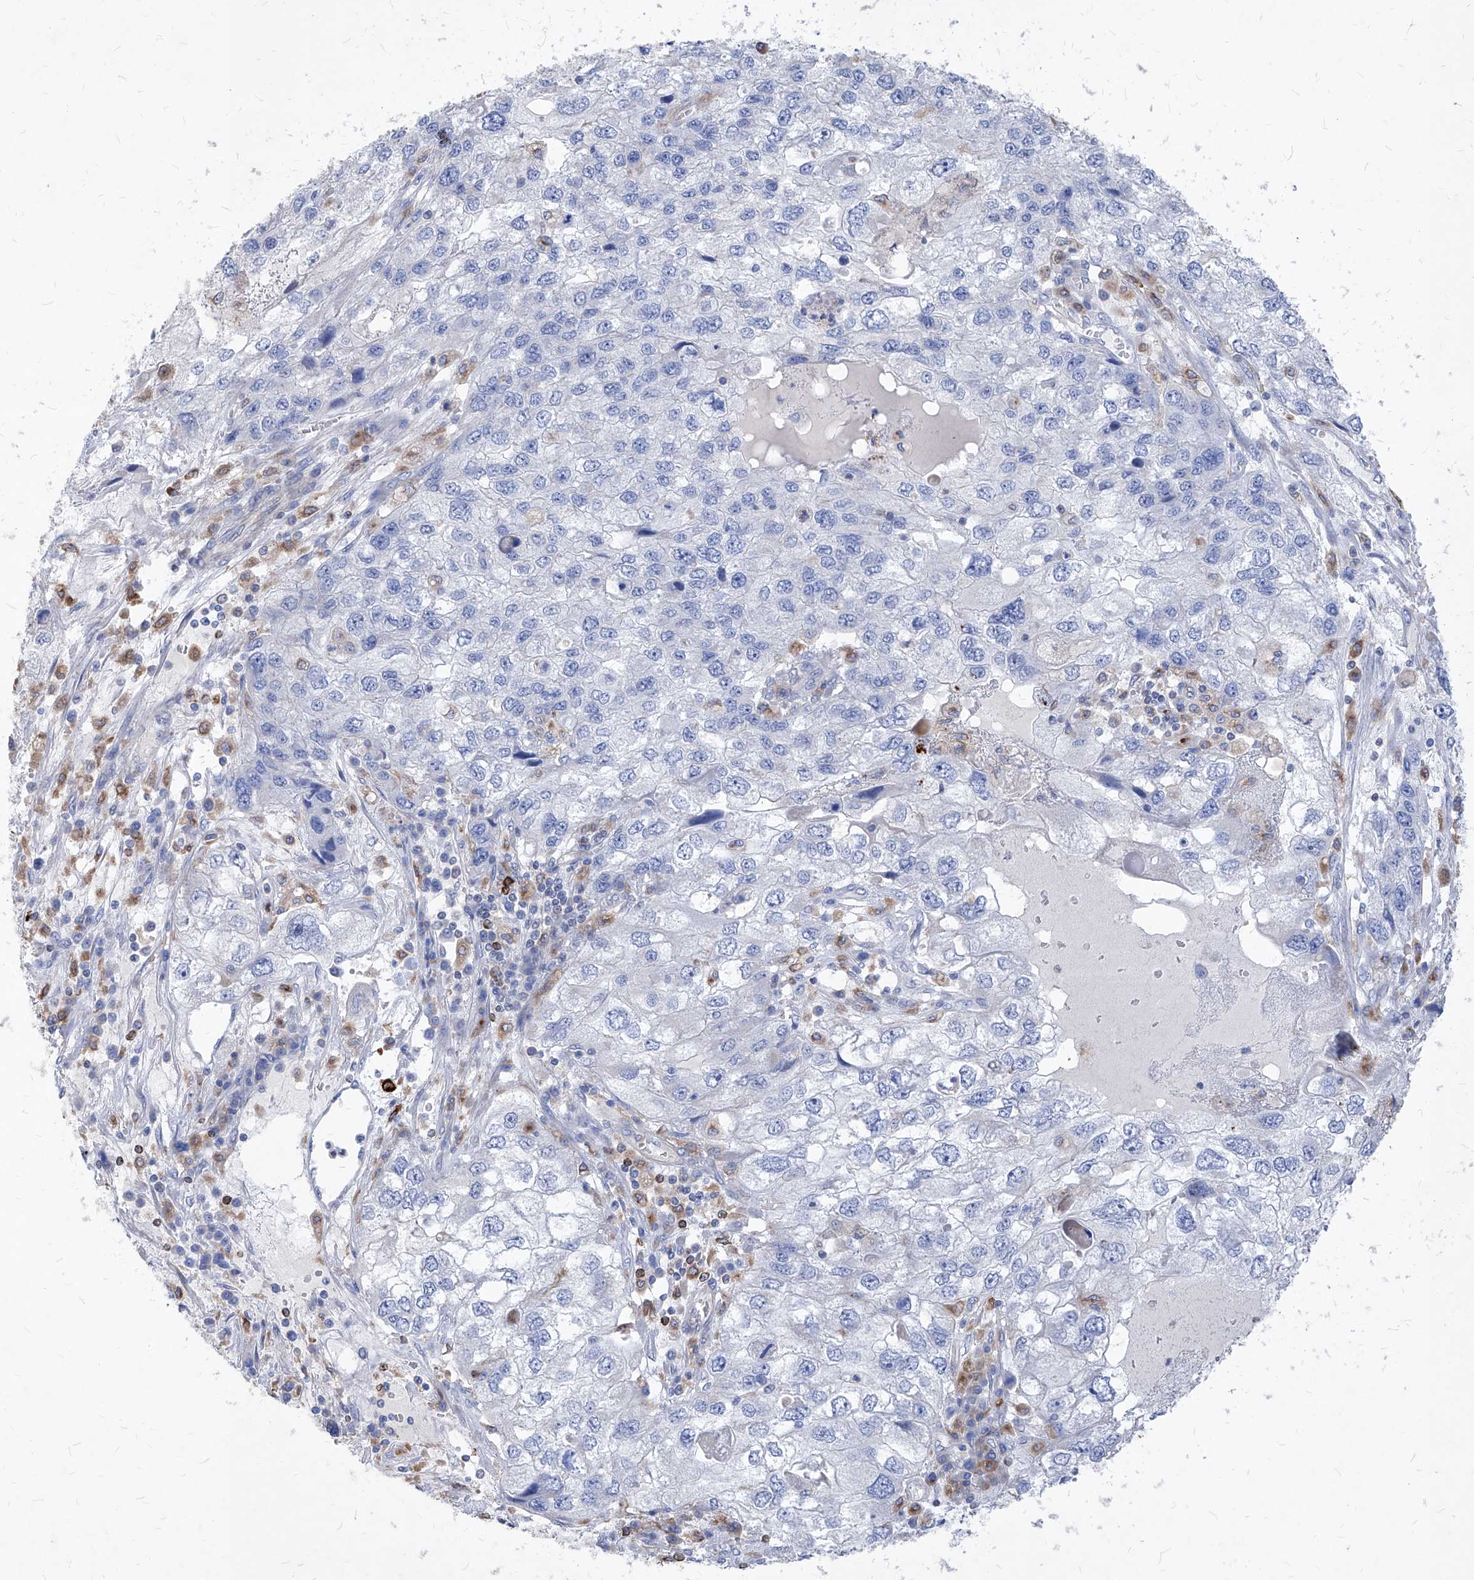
{"staining": {"intensity": "negative", "quantity": "none", "location": "none"}, "tissue": "endometrial cancer", "cell_type": "Tumor cells", "image_type": "cancer", "snomed": [{"axis": "morphology", "description": "Adenocarcinoma, NOS"}, {"axis": "topography", "description": "Endometrium"}], "caption": "High power microscopy histopathology image of an IHC image of endometrial cancer, revealing no significant staining in tumor cells.", "gene": "UBOX5", "patient": {"sex": "female", "age": 49}}